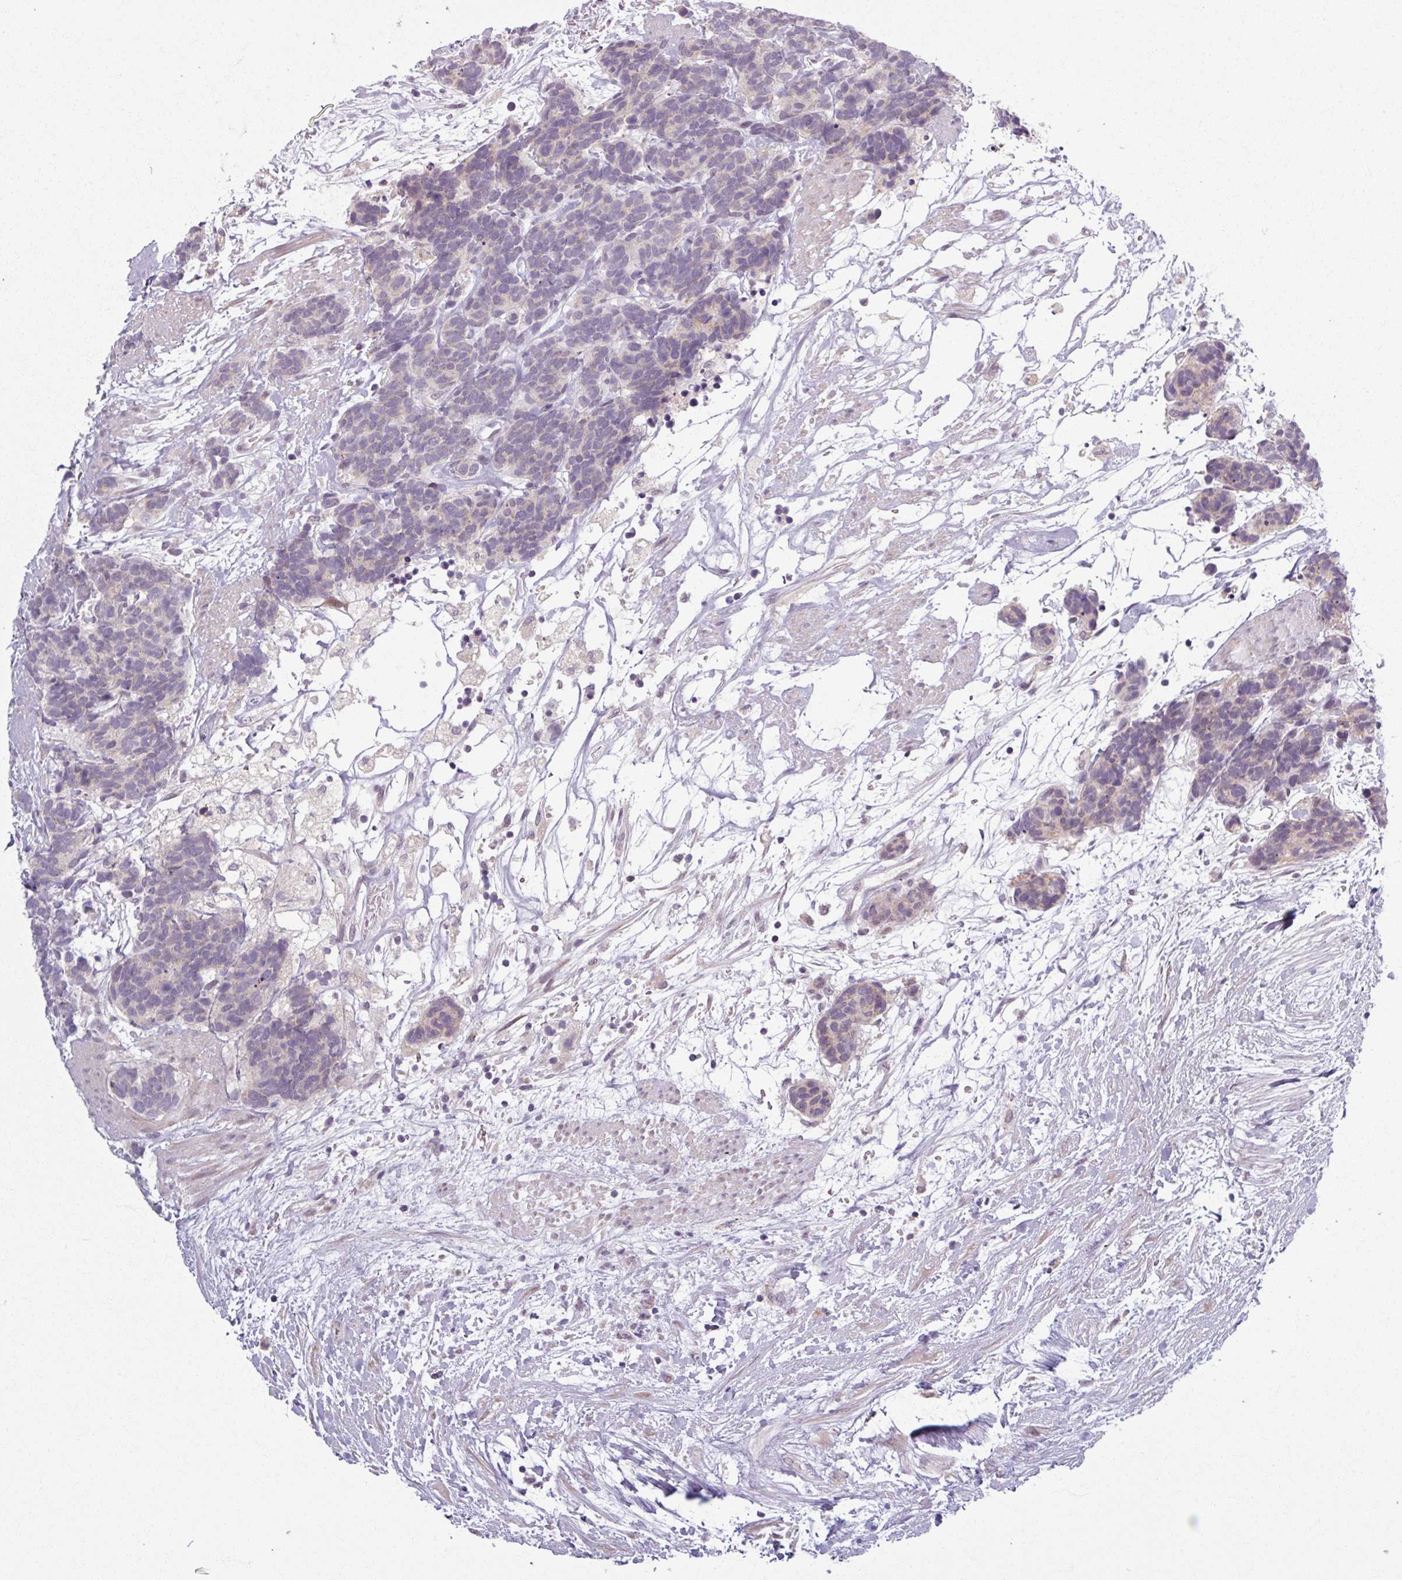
{"staining": {"intensity": "negative", "quantity": "none", "location": "none"}, "tissue": "carcinoid", "cell_type": "Tumor cells", "image_type": "cancer", "snomed": [{"axis": "morphology", "description": "Carcinoma, NOS"}, {"axis": "morphology", "description": "Carcinoid, malignant, NOS"}, {"axis": "topography", "description": "Prostate"}], "caption": "Human carcinoid stained for a protein using IHC demonstrates no staining in tumor cells.", "gene": "OGFOD3", "patient": {"sex": "male", "age": 57}}